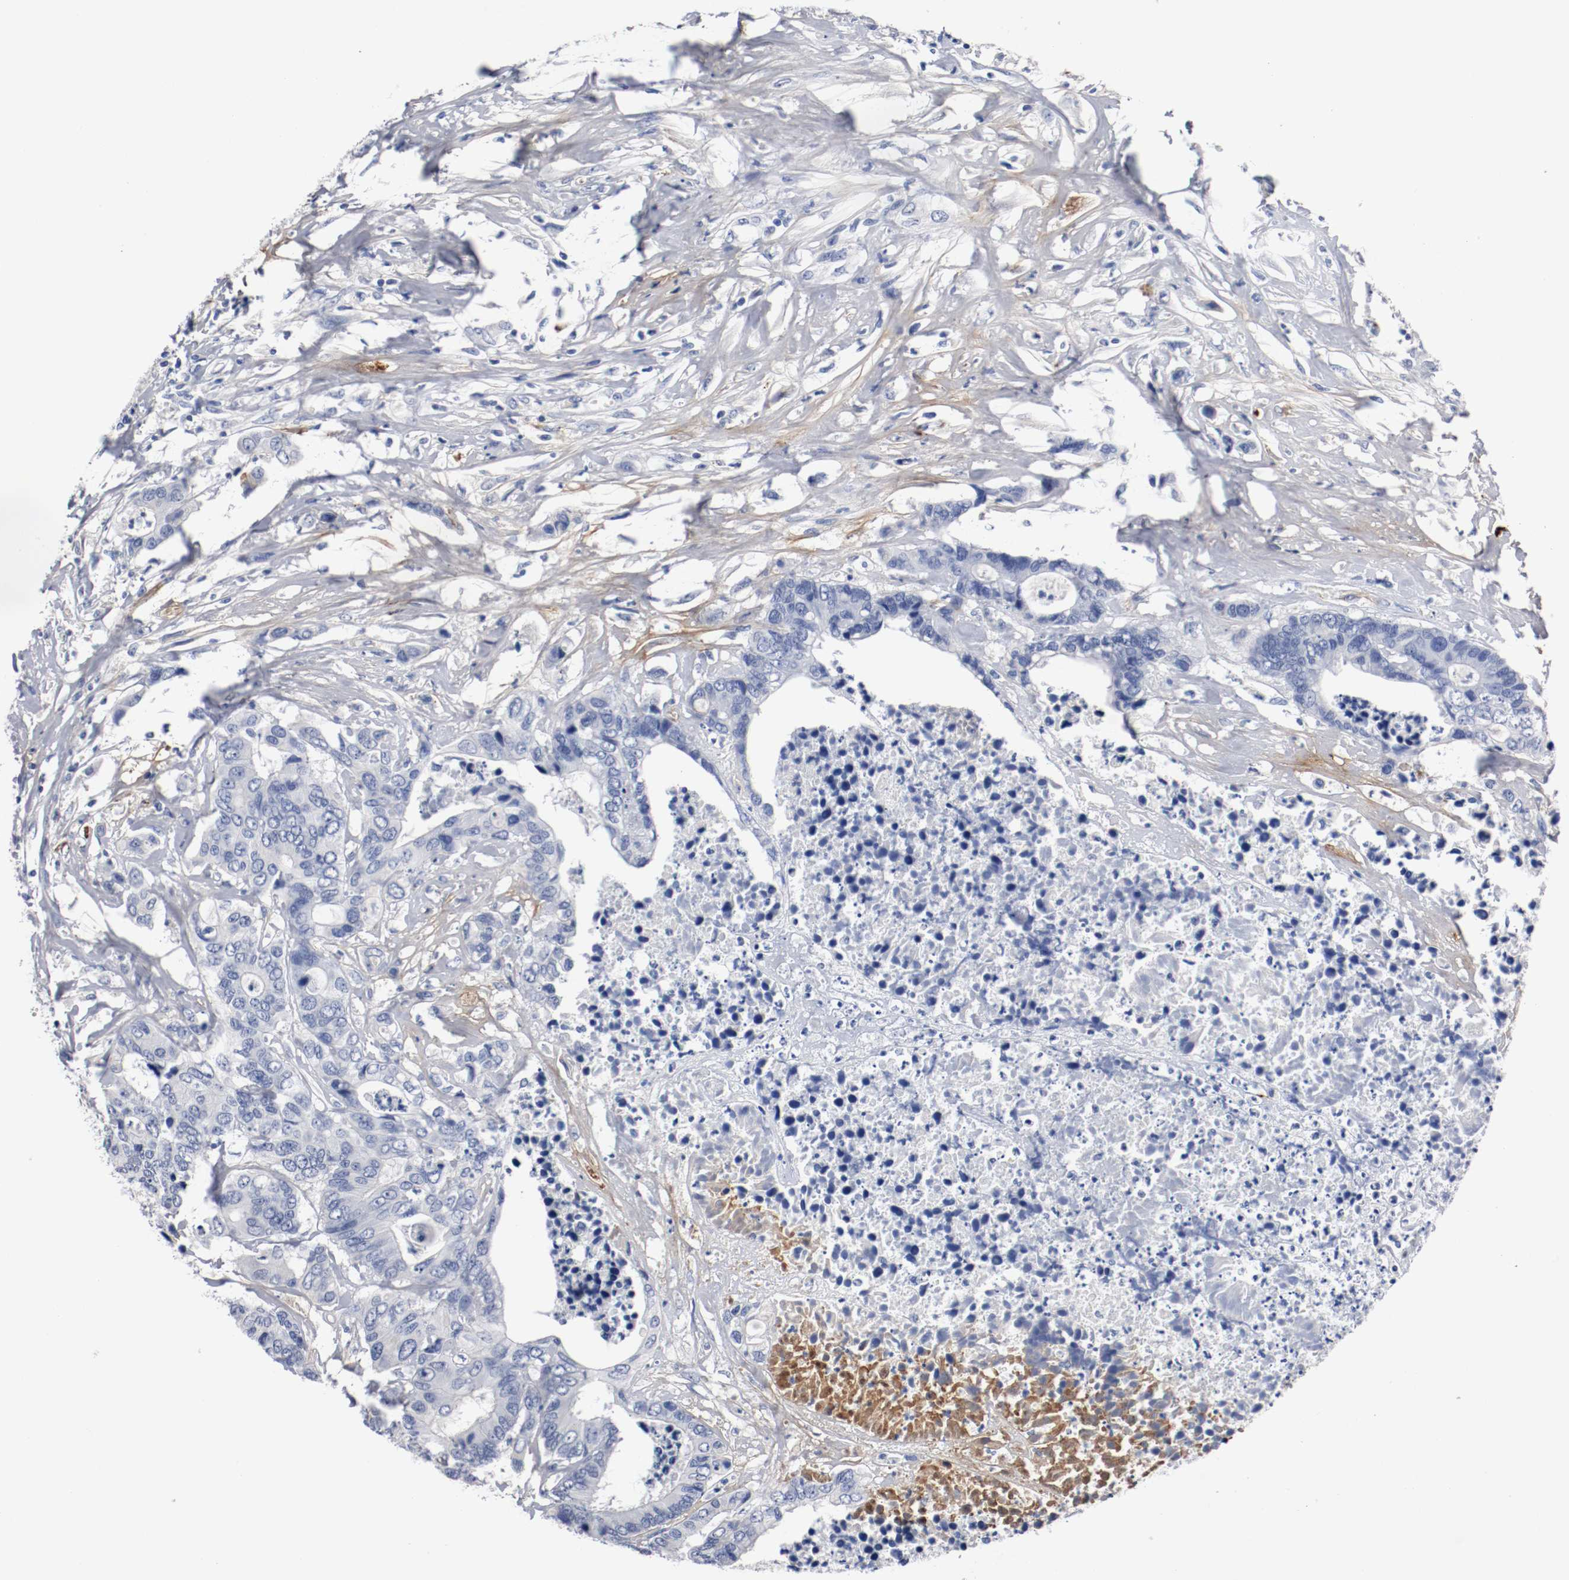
{"staining": {"intensity": "negative", "quantity": "none", "location": "none"}, "tissue": "colorectal cancer", "cell_type": "Tumor cells", "image_type": "cancer", "snomed": [{"axis": "morphology", "description": "Adenocarcinoma, NOS"}, {"axis": "topography", "description": "Rectum"}], "caption": "The image shows no significant staining in tumor cells of colorectal adenocarcinoma. (DAB immunohistochemistry (IHC), high magnification).", "gene": "TNC", "patient": {"sex": "male", "age": 55}}